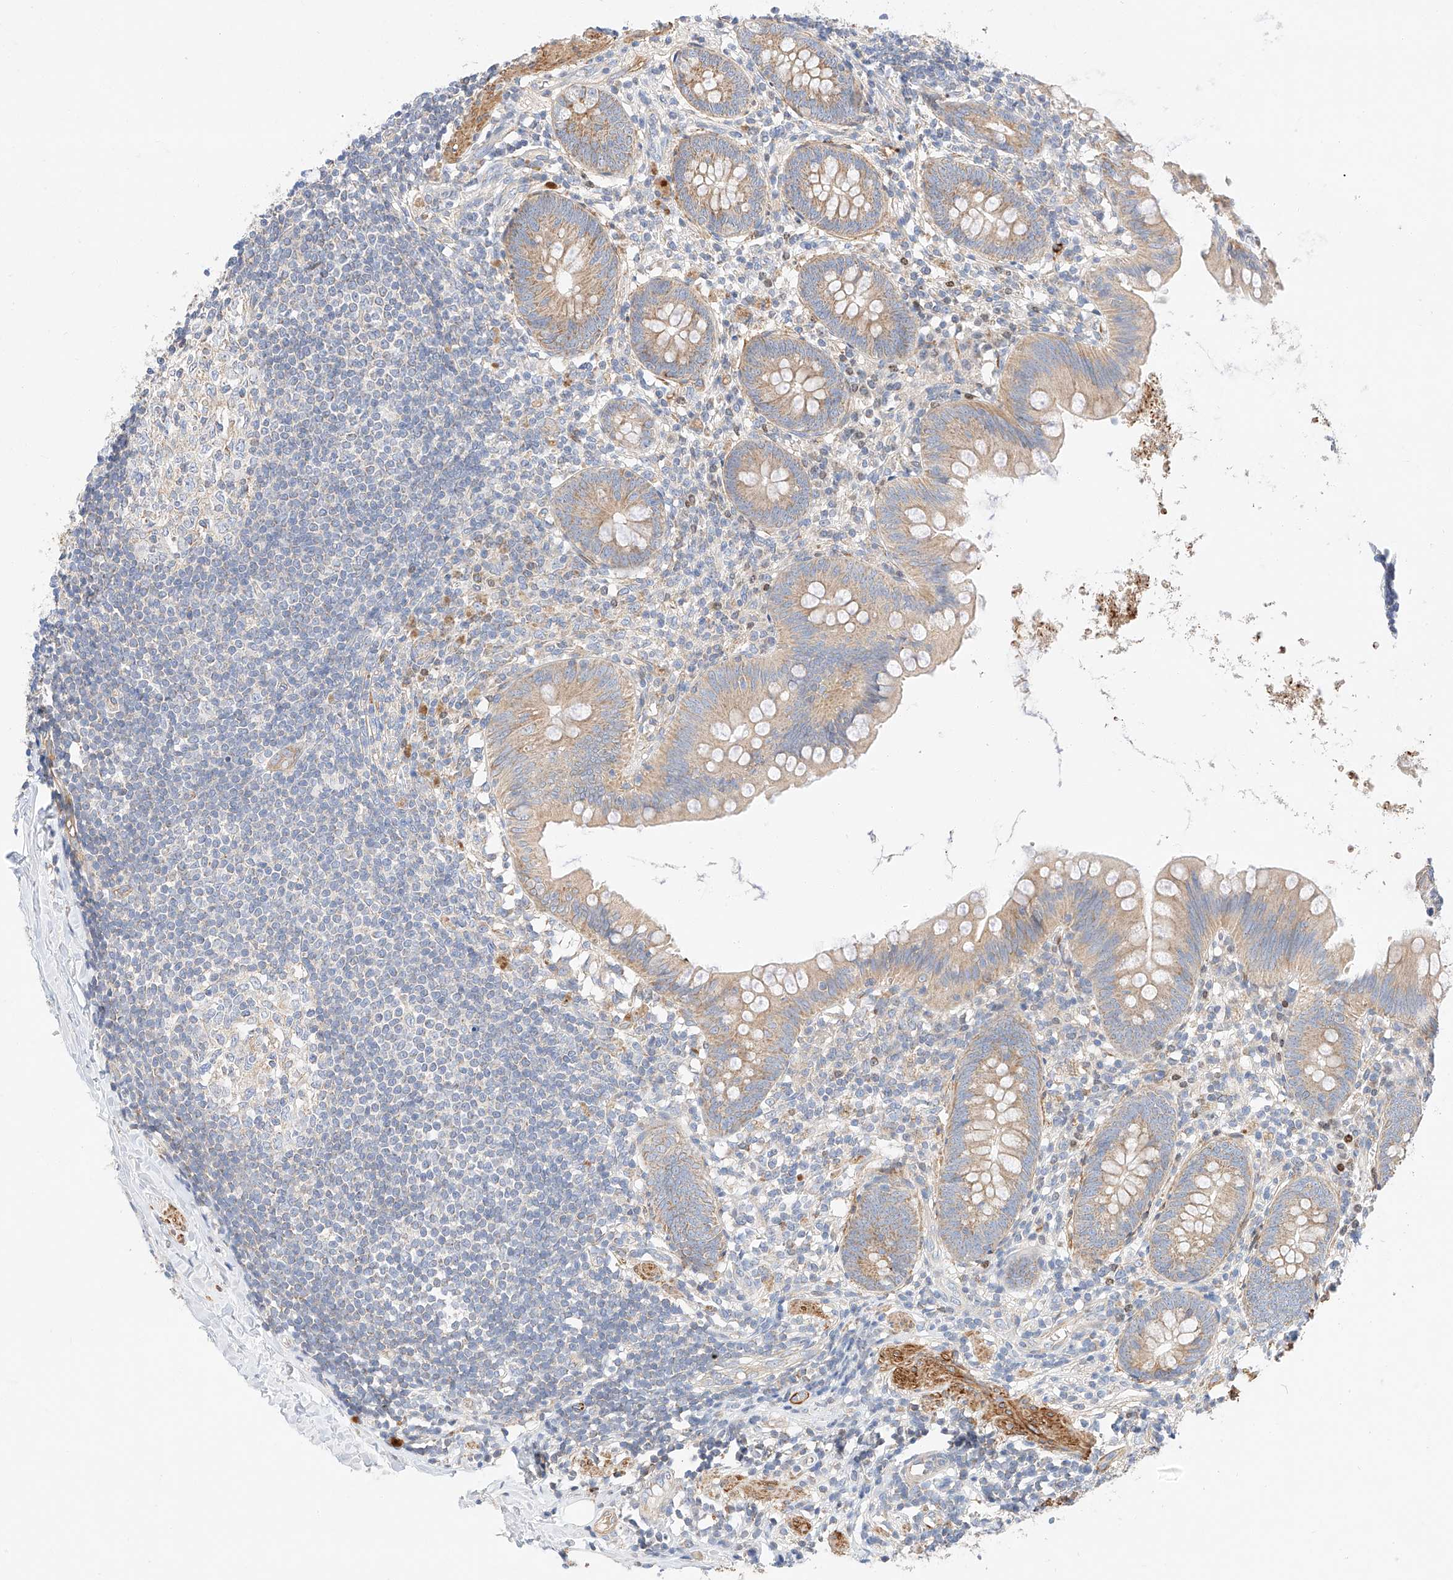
{"staining": {"intensity": "weak", "quantity": ">75%", "location": "cytoplasmic/membranous"}, "tissue": "appendix", "cell_type": "Glandular cells", "image_type": "normal", "snomed": [{"axis": "morphology", "description": "Normal tissue, NOS"}, {"axis": "topography", "description": "Appendix"}], "caption": "Immunohistochemistry (DAB) staining of benign appendix reveals weak cytoplasmic/membranous protein staining in about >75% of glandular cells.", "gene": "C6orf118", "patient": {"sex": "female", "age": 62}}